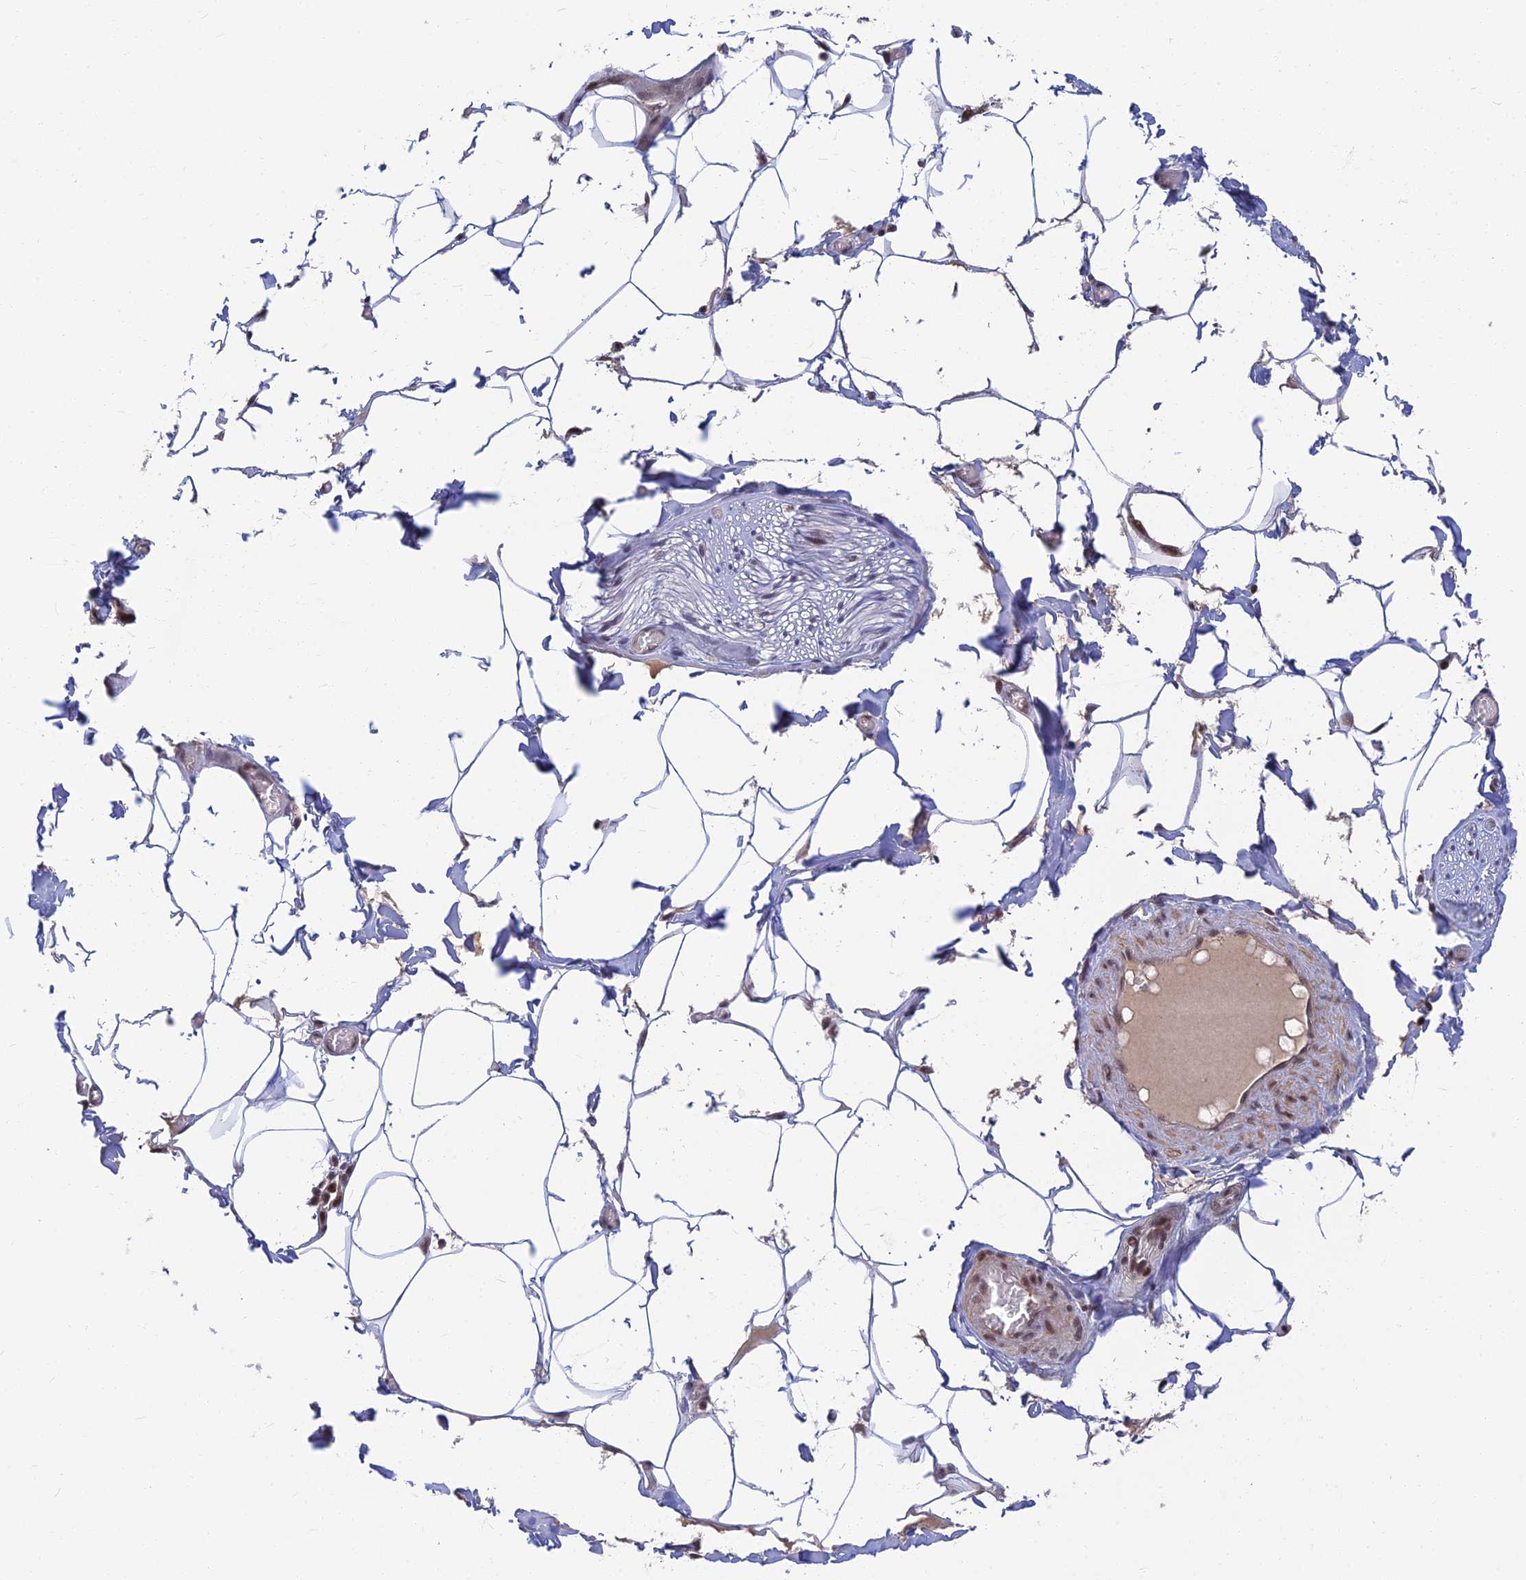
{"staining": {"intensity": "weak", "quantity": ">75%", "location": "nuclear"}, "tissue": "adipose tissue", "cell_type": "Adipocytes", "image_type": "normal", "snomed": [{"axis": "morphology", "description": "Normal tissue, NOS"}, {"axis": "topography", "description": "Soft tissue"}, {"axis": "topography", "description": "Adipose tissue"}, {"axis": "topography", "description": "Vascular tissue"}, {"axis": "topography", "description": "Peripheral nerve tissue"}], "caption": "Immunohistochemical staining of benign human adipose tissue reveals weak nuclear protein positivity in approximately >75% of adipocytes. (Stains: DAB (3,3'-diaminobenzidine) in brown, nuclei in blue, Microscopy: brightfield microscopy at high magnification).", "gene": "TCEA2", "patient": {"sex": "male", "age": 46}}